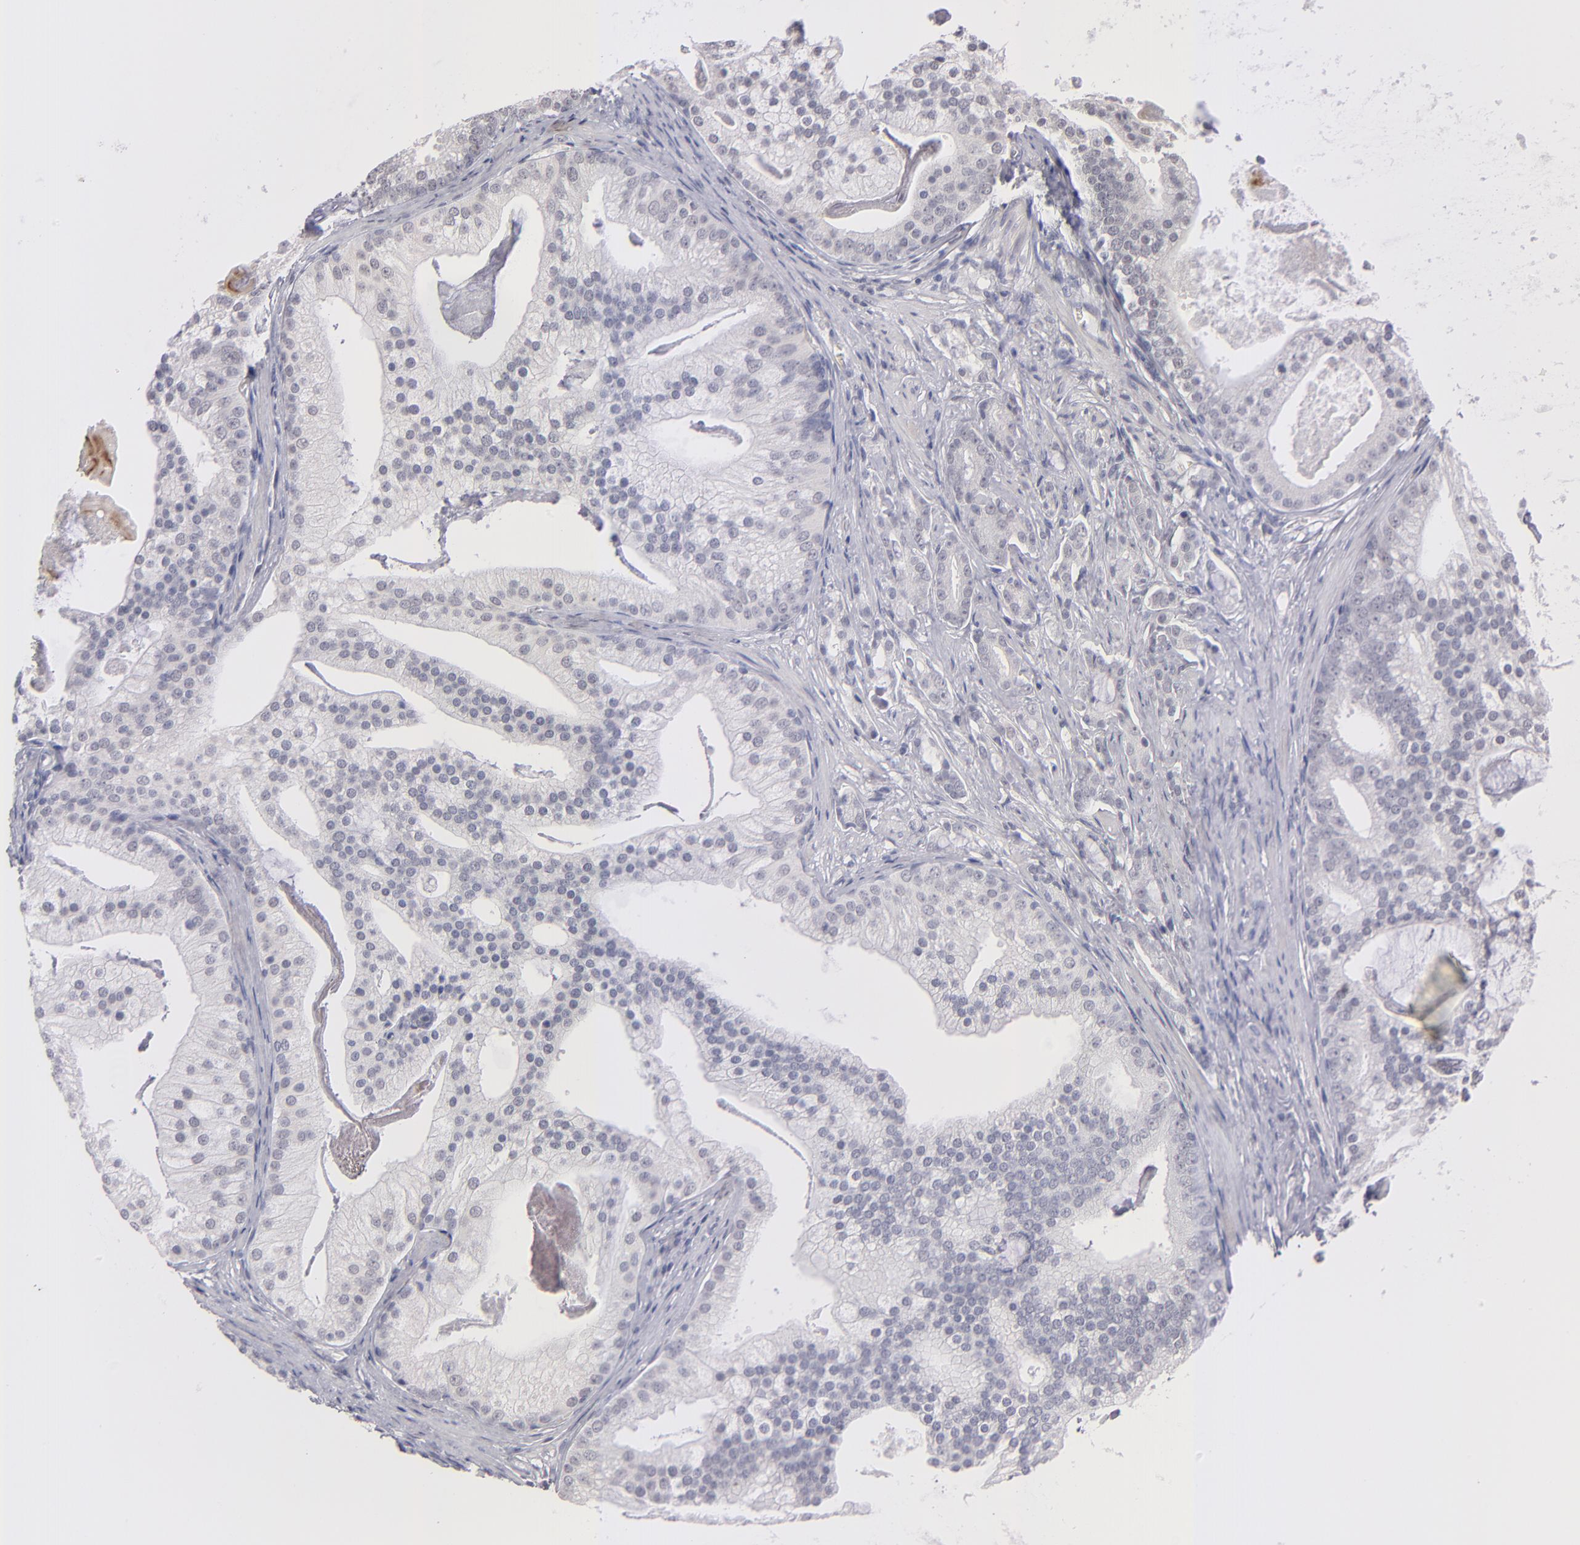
{"staining": {"intensity": "negative", "quantity": "none", "location": "none"}, "tissue": "prostate cancer", "cell_type": "Tumor cells", "image_type": "cancer", "snomed": [{"axis": "morphology", "description": "Adenocarcinoma, Low grade"}, {"axis": "topography", "description": "Prostate"}], "caption": "DAB immunohistochemical staining of human prostate cancer (low-grade adenocarcinoma) exhibits no significant staining in tumor cells. The staining was performed using DAB to visualize the protein expression in brown, while the nuclei were stained in blue with hematoxylin (Magnification: 20x).", "gene": "TEX11", "patient": {"sex": "male", "age": 58}}